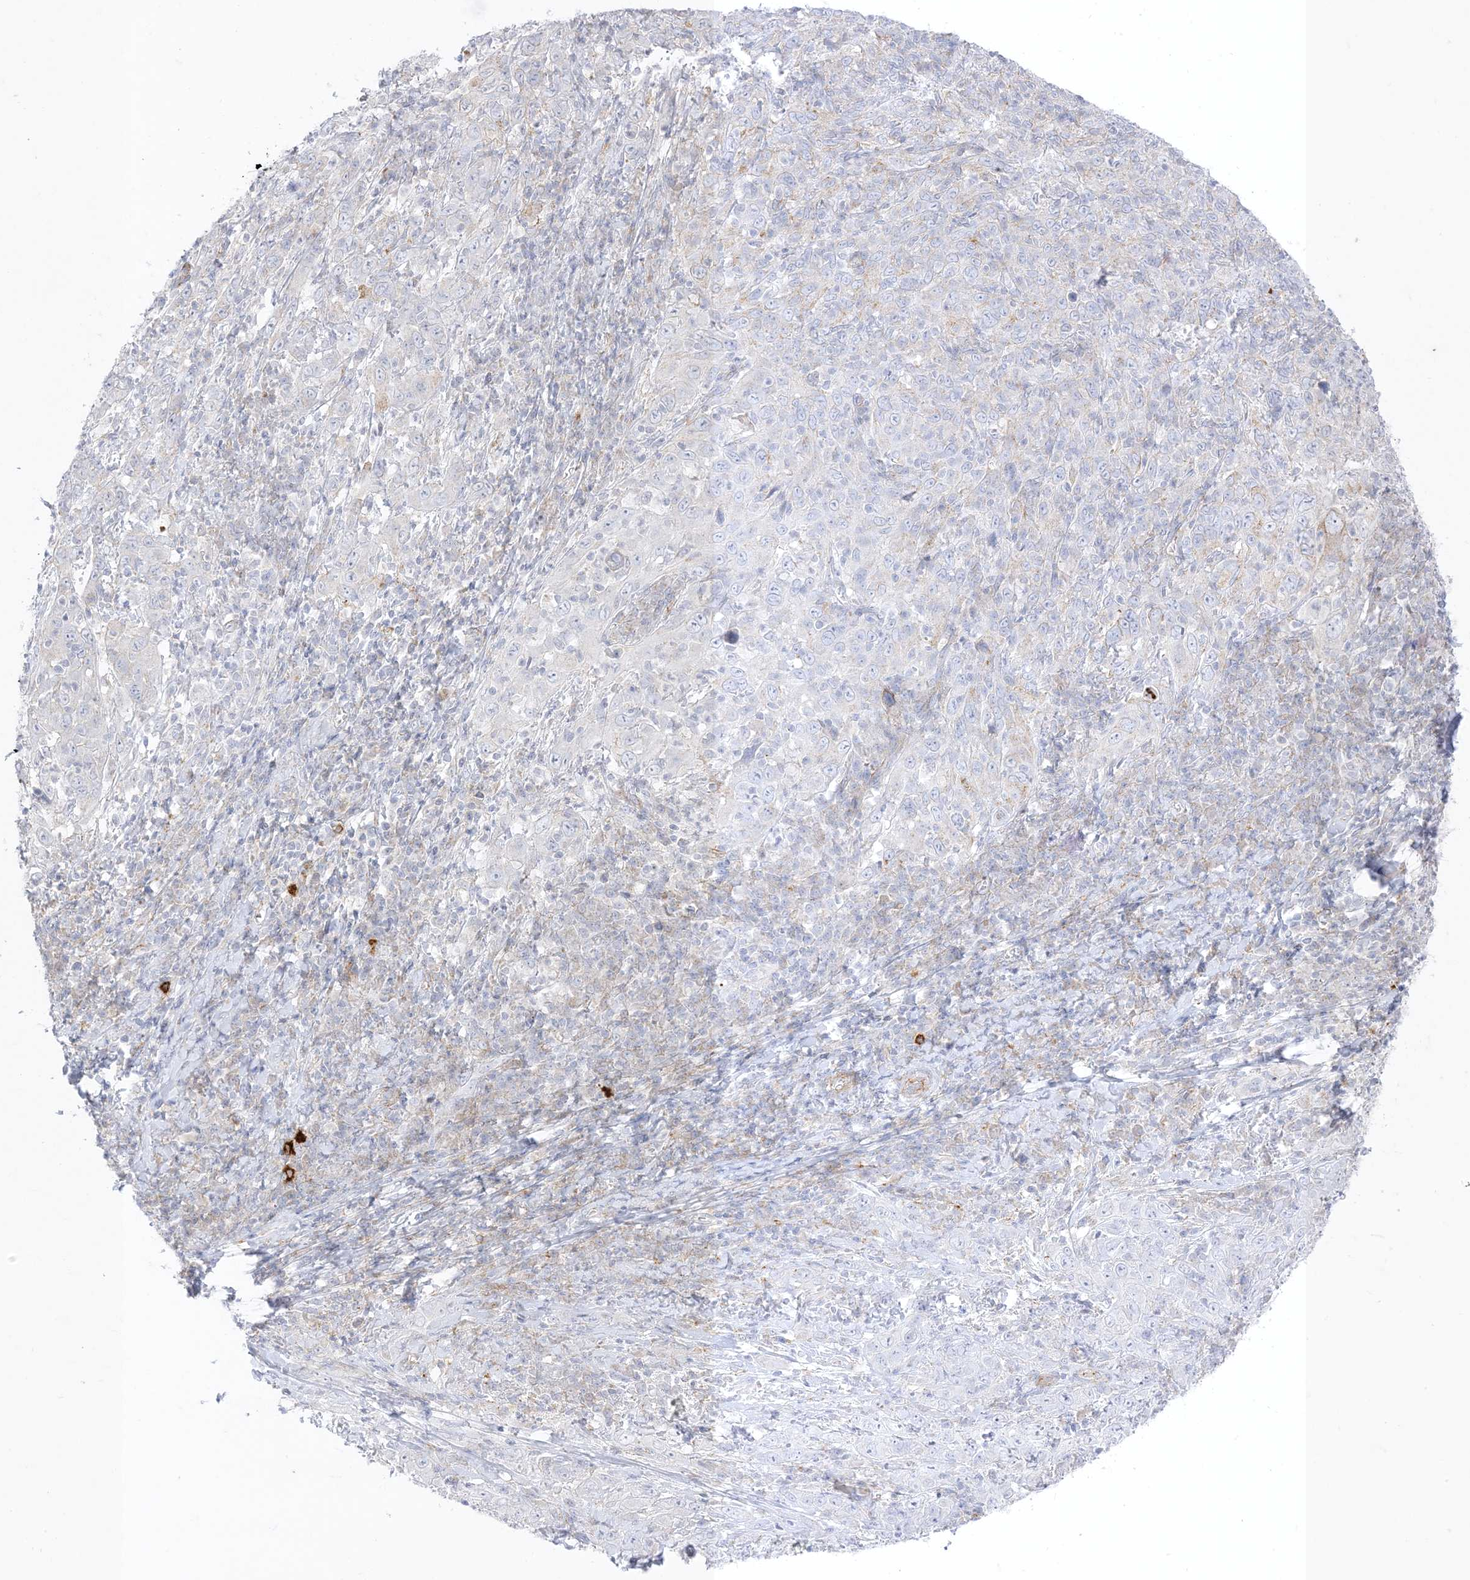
{"staining": {"intensity": "negative", "quantity": "none", "location": "none"}, "tissue": "cervical cancer", "cell_type": "Tumor cells", "image_type": "cancer", "snomed": [{"axis": "morphology", "description": "Squamous cell carcinoma, NOS"}, {"axis": "topography", "description": "Cervix"}], "caption": "Human cervical cancer (squamous cell carcinoma) stained for a protein using immunohistochemistry (IHC) displays no staining in tumor cells.", "gene": "RAC1", "patient": {"sex": "female", "age": 46}}